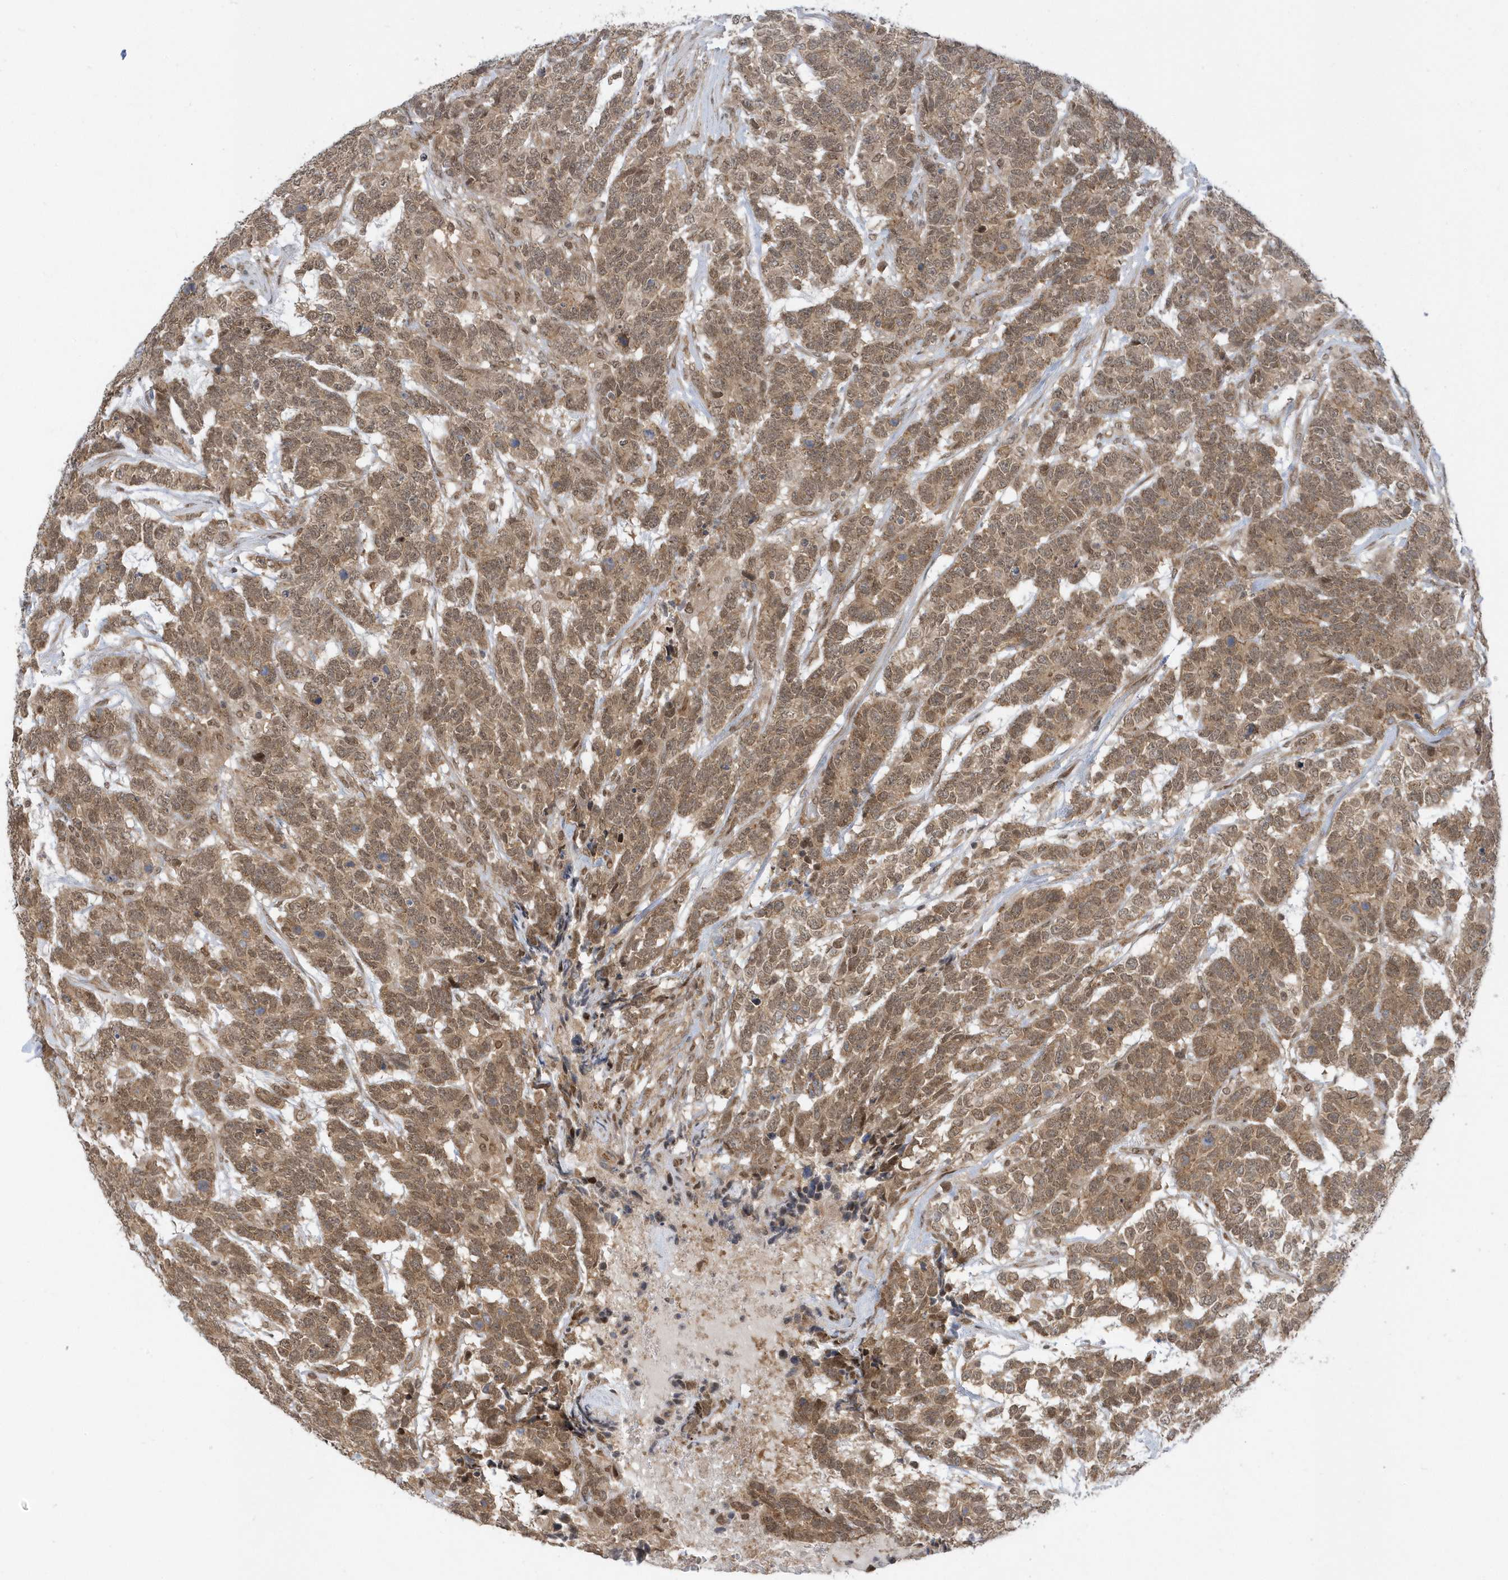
{"staining": {"intensity": "moderate", "quantity": ">75%", "location": "cytoplasmic/membranous,nuclear"}, "tissue": "testis cancer", "cell_type": "Tumor cells", "image_type": "cancer", "snomed": [{"axis": "morphology", "description": "Carcinoma, Embryonal, NOS"}, {"axis": "topography", "description": "Testis"}], "caption": "This micrograph demonstrates immunohistochemistry (IHC) staining of human testis cancer, with medium moderate cytoplasmic/membranous and nuclear positivity in about >75% of tumor cells.", "gene": "USP53", "patient": {"sex": "male", "age": 26}}